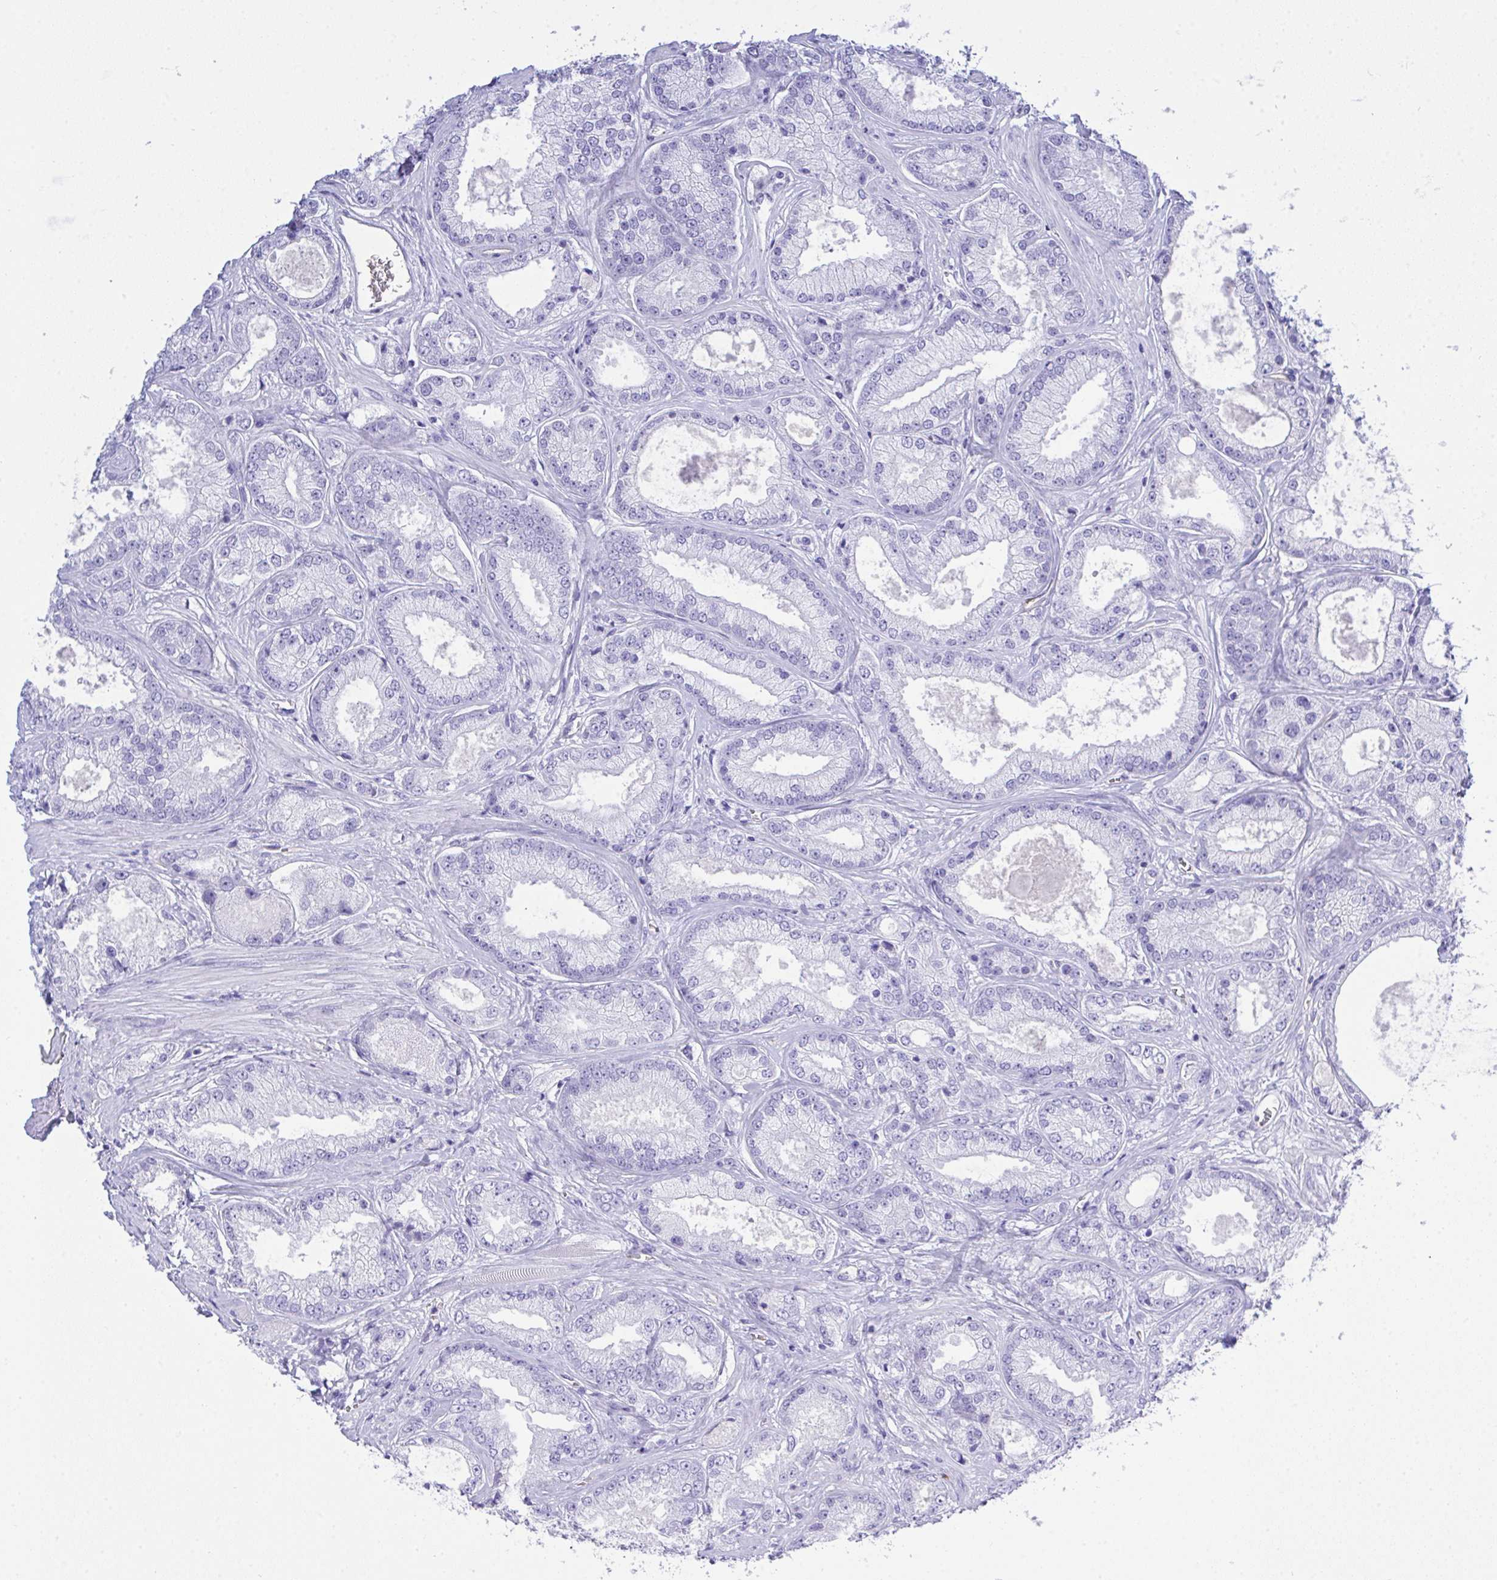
{"staining": {"intensity": "negative", "quantity": "none", "location": "none"}, "tissue": "prostate cancer", "cell_type": "Tumor cells", "image_type": "cancer", "snomed": [{"axis": "morphology", "description": "Adenocarcinoma, High grade"}, {"axis": "topography", "description": "Prostate"}], "caption": "Immunohistochemistry (IHC) micrograph of prostate high-grade adenocarcinoma stained for a protein (brown), which reveals no expression in tumor cells.", "gene": "AKR1D1", "patient": {"sex": "male", "age": 67}}